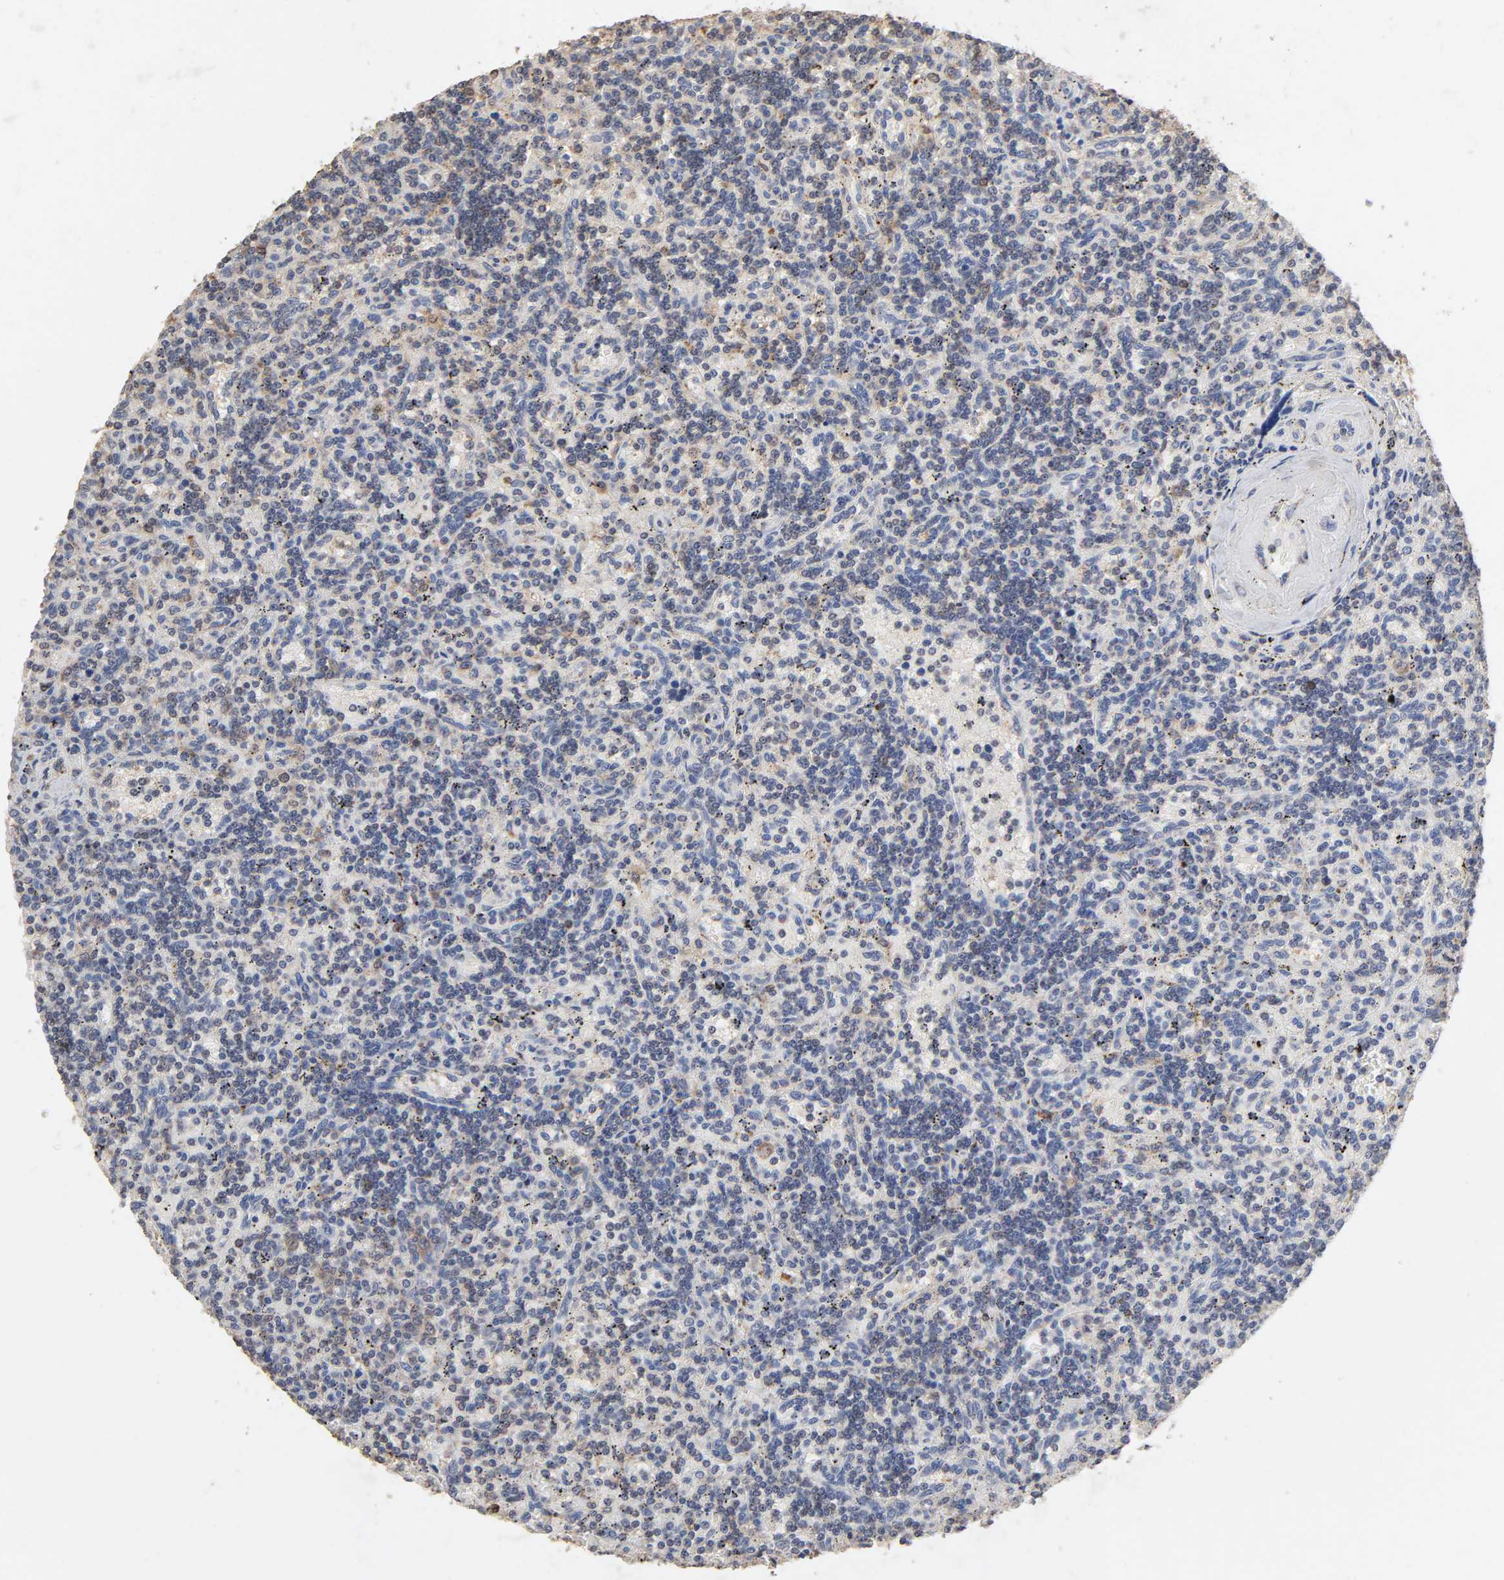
{"staining": {"intensity": "moderate", "quantity": "<25%", "location": "cytoplasmic/membranous"}, "tissue": "lymphoma", "cell_type": "Tumor cells", "image_type": "cancer", "snomed": [{"axis": "morphology", "description": "Malignant lymphoma, non-Hodgkin's type, Low grade"}, {"axis": "topography", "description": "Spleen"}], "caption": "DAB (3,3'-diaminobenzidine) immunohistochemical staining of low-grade malignant lymphoma, non-Hodgkin's type reveals moderate cytoplasmic/membranous protein staining in approximately <25% of tumor cells.", "gene": "CYCS", "patient": {"sex": "male", "age": 73}}